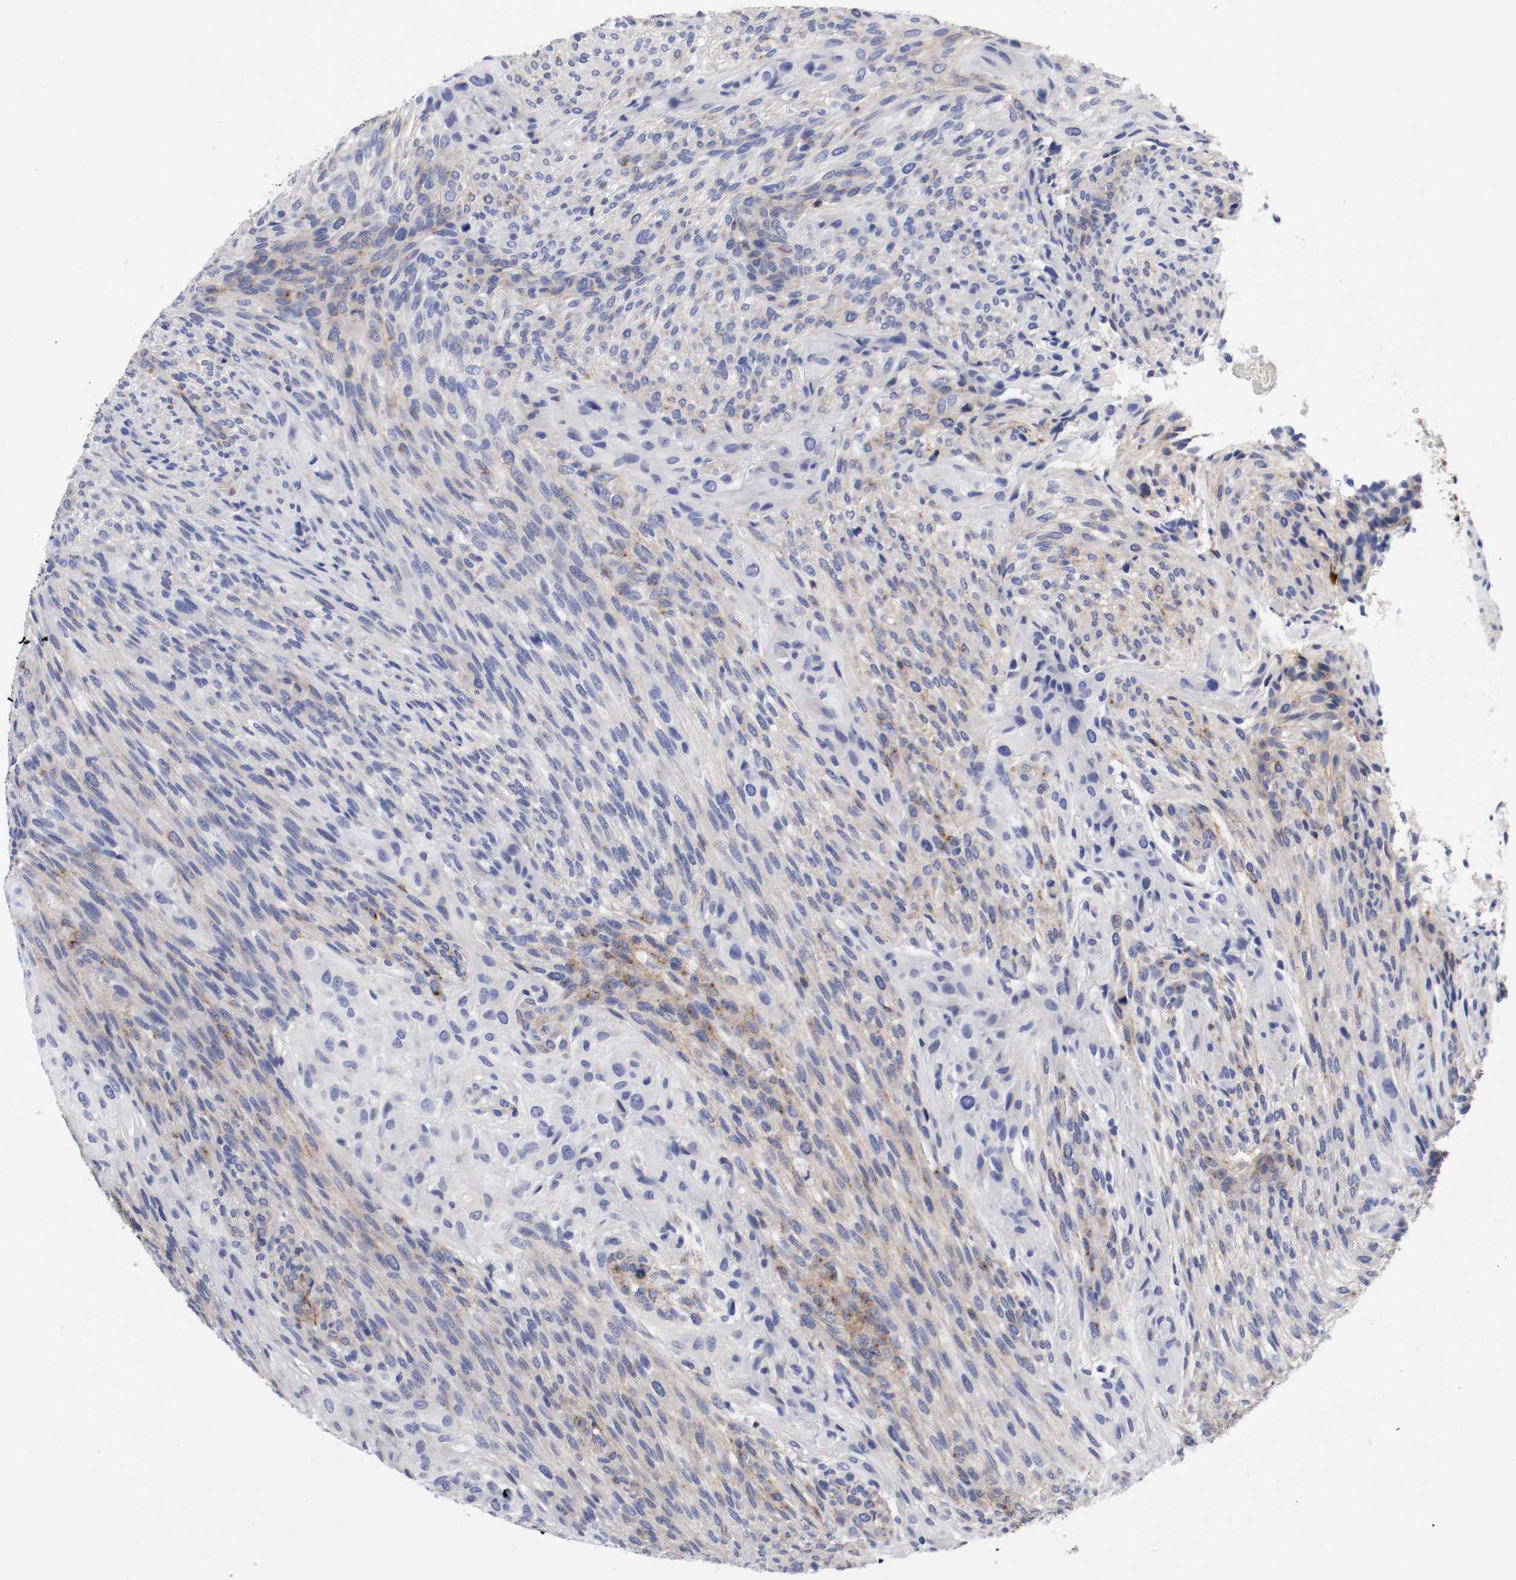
{"staining": {"intensity": "weak", "quantity": "25%-75%", "location": "cytoplasmic/membranous"}, "tissue": "glioma", "cell_type": "Tumor cells", "image_type": "cancer", "snomed": [{"axis": "morphology", "description": "Glioma, malignant, High grade"}, {"axis": "topography", "description": "Cerebral cortex"}], "caption": "Human glioma stained for a protein (brown) displays weak cytoplasmic/membranous positive positivity in about 25%-75% of tumor cells.", "gene": "IFITM1", "patient": {"sex": "female", "age": 55}}